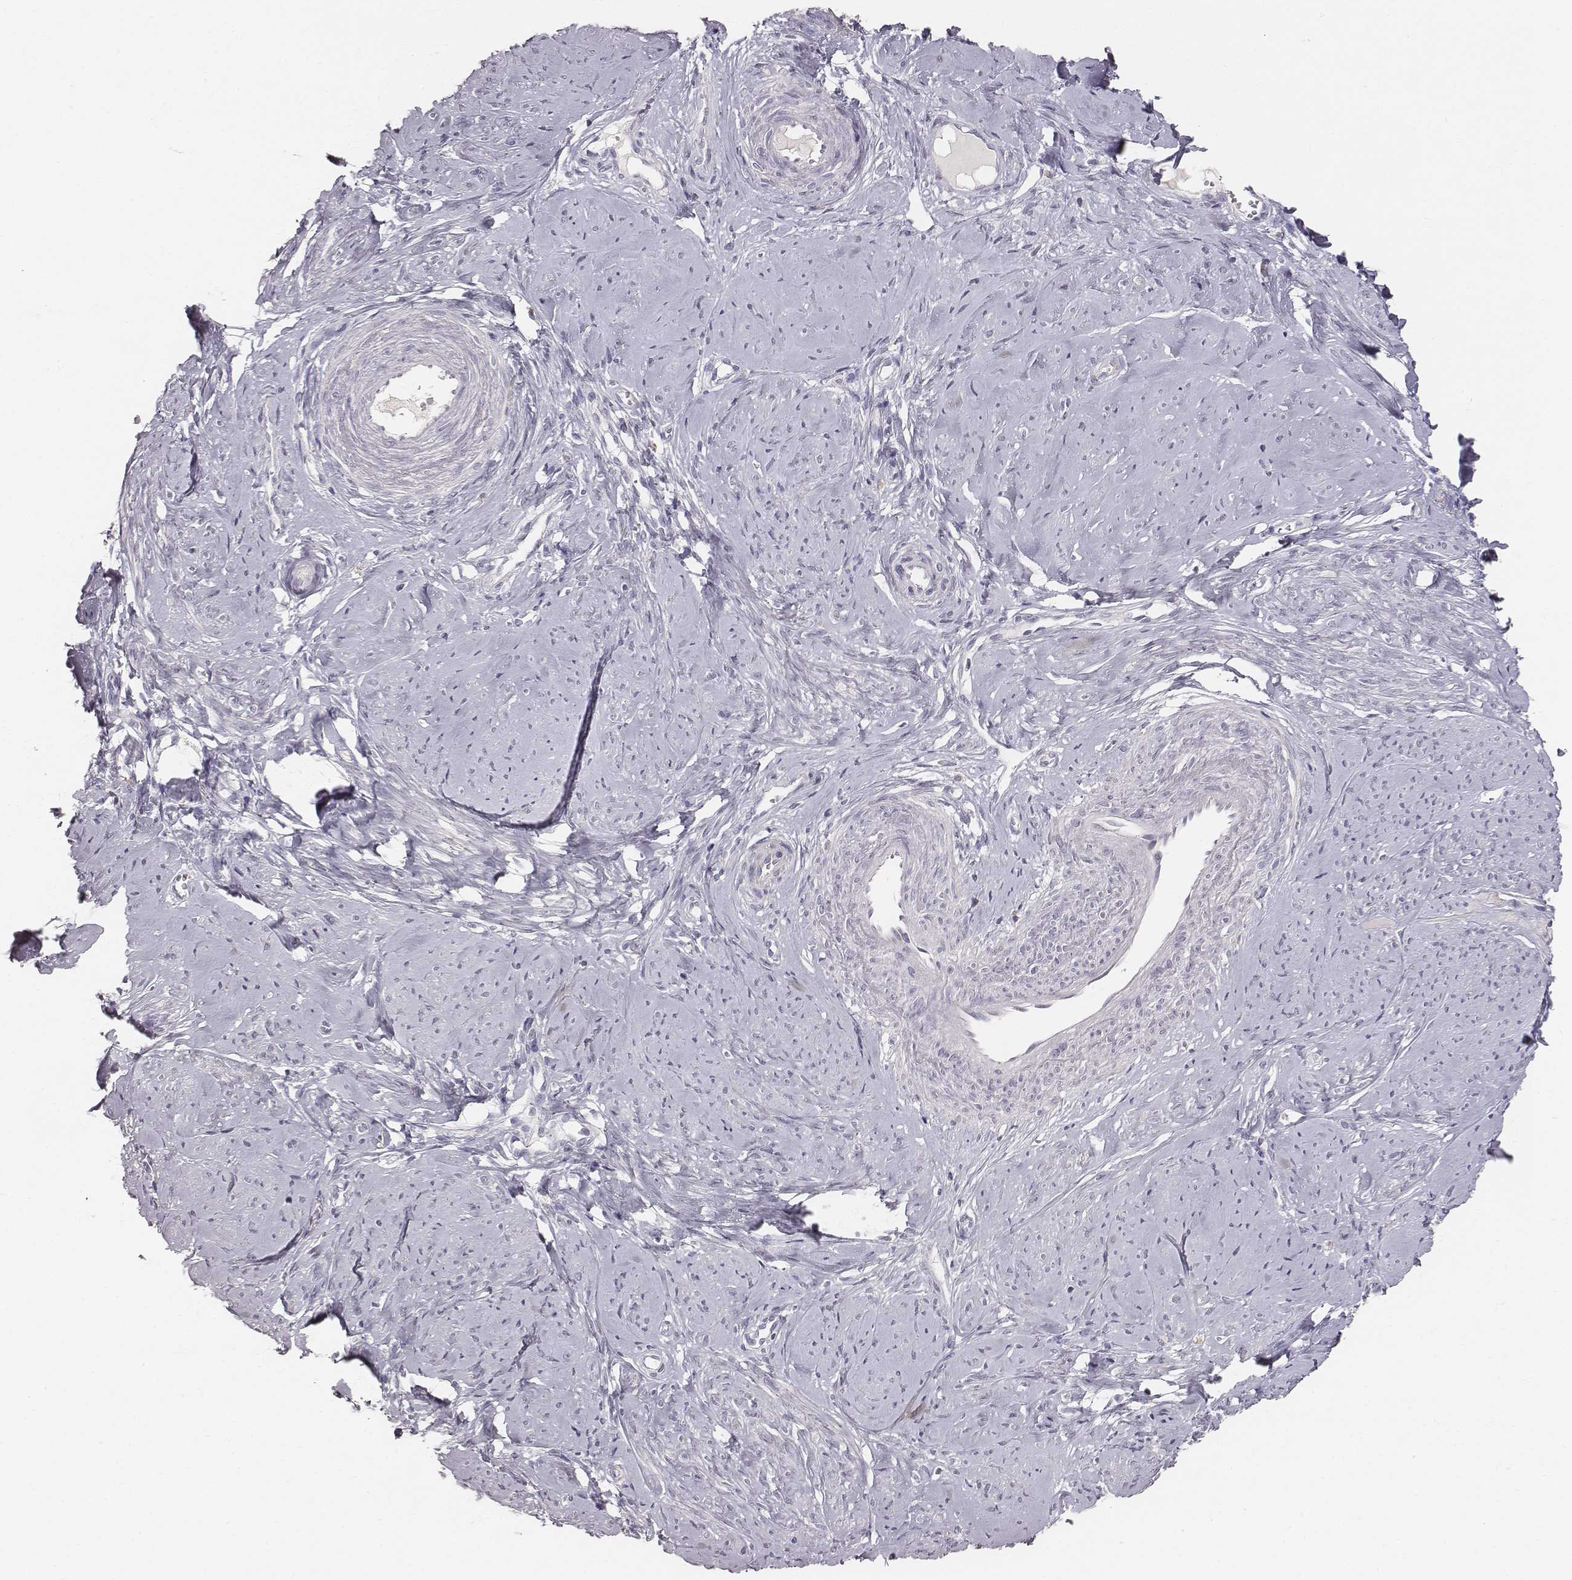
{"staining": {"intensity": "negative", "quantity": "none", "location": "none"}, "tissue": "smooth muscle", "cell_type": "Smooth muscle cells", "image_type": "normal", "snomed": [{"axis": "morphology", "description": "Normal tissue, NOS"}, {"axis": "topography", "description": "Smooth muscle"}], "caption": "A micrograph of human smooth muscle is negative for staining in smooth muscle cells. Brightfield microscopy of immunohistochemistry stained with DAB (3,3'-diaminobenzidine) (brown) and hematoxylin (blue), captured at high magnification.", "gene": "ABCD3", "patient": {"sex": "female", "age": 48}}